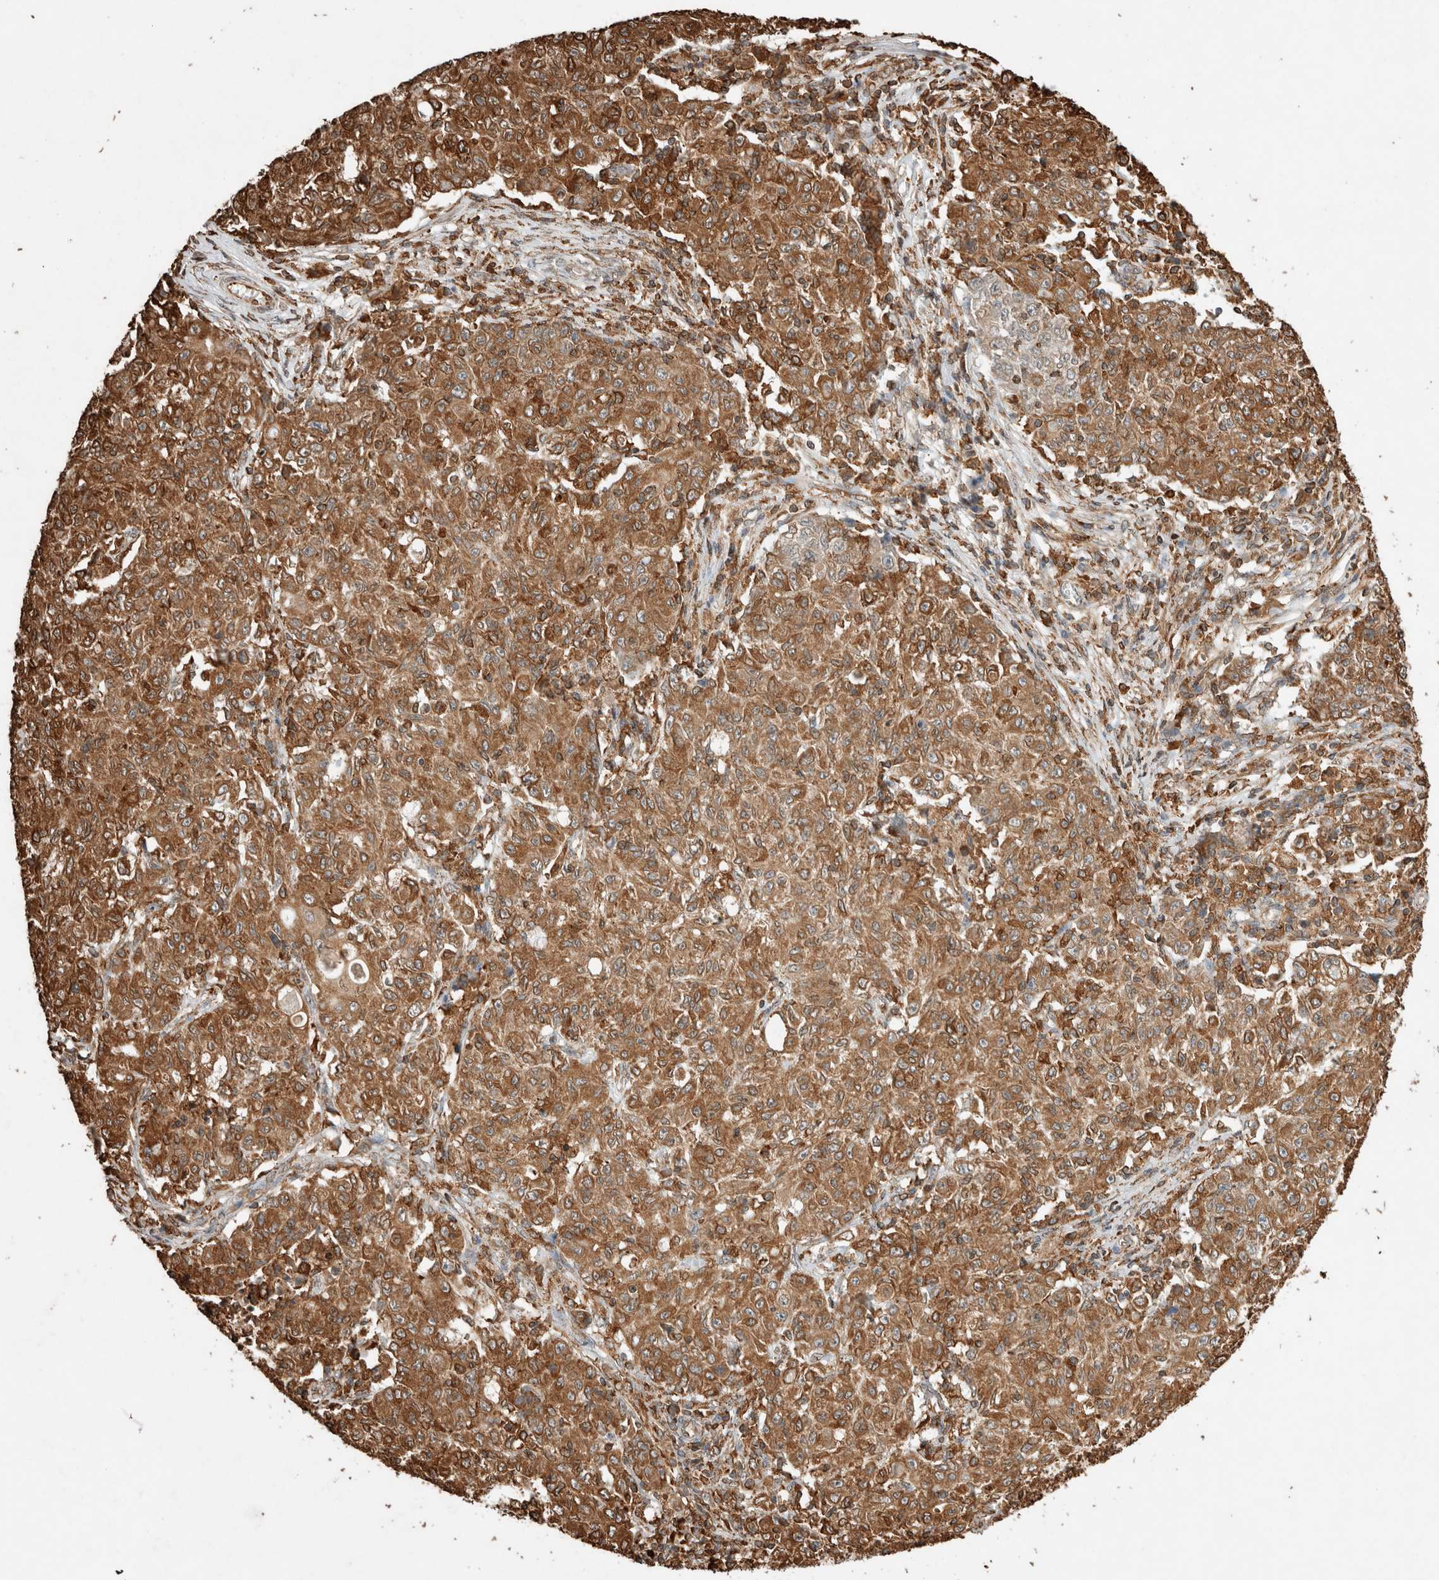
{"staining": {"intensity": "moderate", "quantity": ">75%", "location": "cytoplasmic/membranous"}, "tissue": "ovarian cancer", "cell_type": "Tumor cells", "image_type": "cancer", "snomed": [{"axis": "morphology", "description": "Carcinoma, endometroid"}, {"axis": "topography", "description": "Ovary"}], "caption": "Immunohistochemical staining of human ovarian cancer shows medium levels of moderate cytoplasmic/membranous protein expression in about >75% of tumor cells. (Brightfield microscopy of DAB IHC at high magnification).", "gene": "ERAP1", "patient": {"sex": "female", "age": 42}}